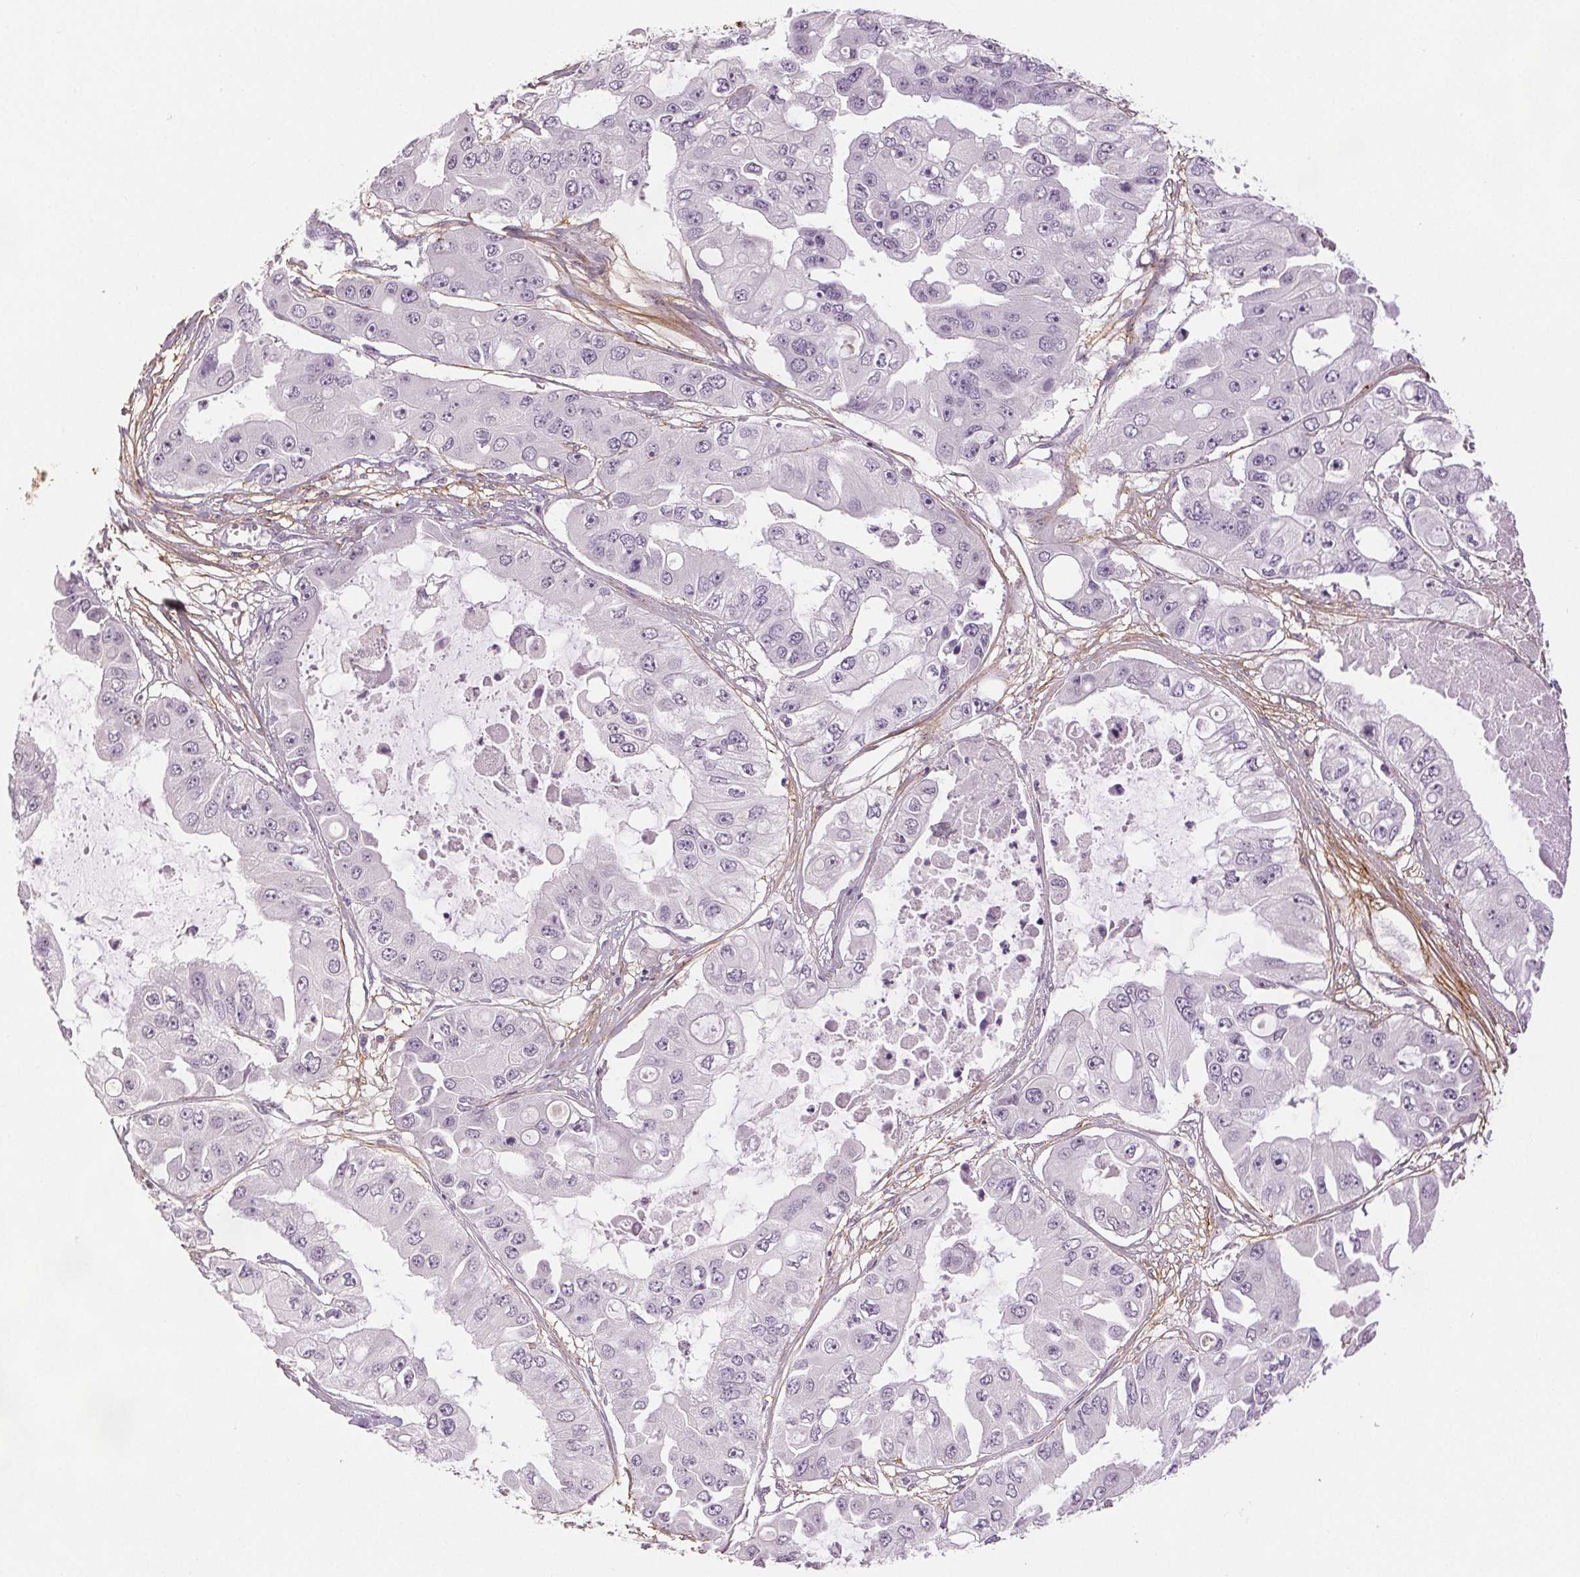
{"staining": {"intensity": "negative", "quantity": "none", "location": "none"}, "tissue": "ovarian cancer", "cell_type": "Tumor cells", "image_type": "cancer", "snomed": [{"axis": "morphology", "description": "Cystadenocarcinoma, serous, NOS"}, {"axis": "topography", "description": "Ovary"}], "caption": "The immunohistochemistry micrograph has no significant expression in tumor cells of serous cystadenocarcinoma (ovarian) tissue. The staining is performed using DAB brown chromogen with nuclei counter-stained in using hematoxylin.", "gene": "FBN1", "patient": {"sex": "female", "age": 56}}